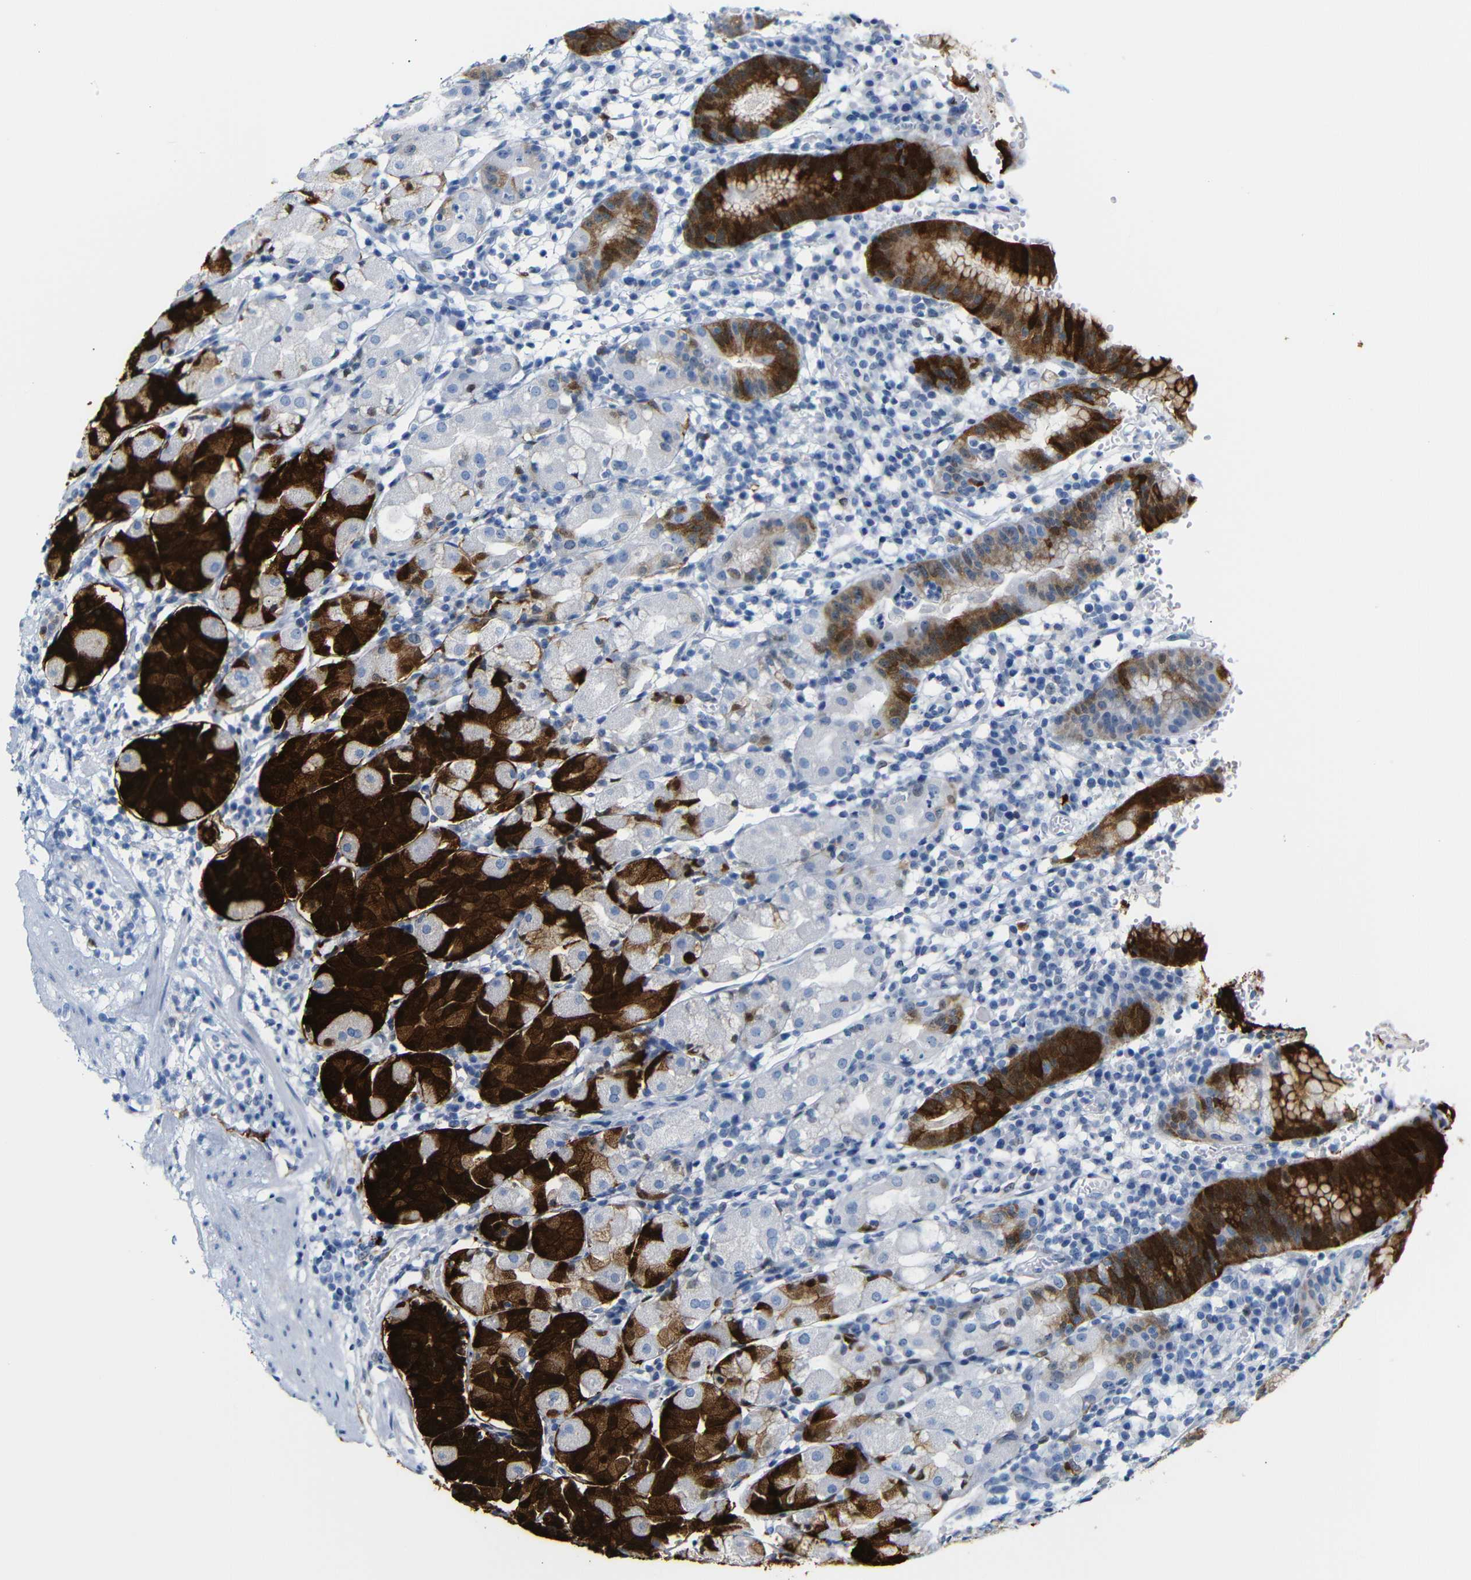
{"staining": {"intensity": "strong", "quantity": "25%-75%", "location": "cytoplasmic/membranous"}, "tissue": "stomach", "cell_type": "Glandular cells", "image_type": "normal", "snomed": [{"axis": "morphology", "description": "Normal tissue, NOS"}, {"axis": "topography", "description": "Stomach"}, {"axis": "topography", "description": "Stomach, lower"}], "caption": "Immunohistochemistry photomicrograph of benign stomach: stomach stained using immunohistochemistry (IHC) reveals high levels of strong protein expression localized specifically in the cytoplasmic/membranous of glandular cells, appearing as a cytoplasmic/membranous brown color.", "gene": "MT1A", "patient": {"sex": "female", "age": 75}}